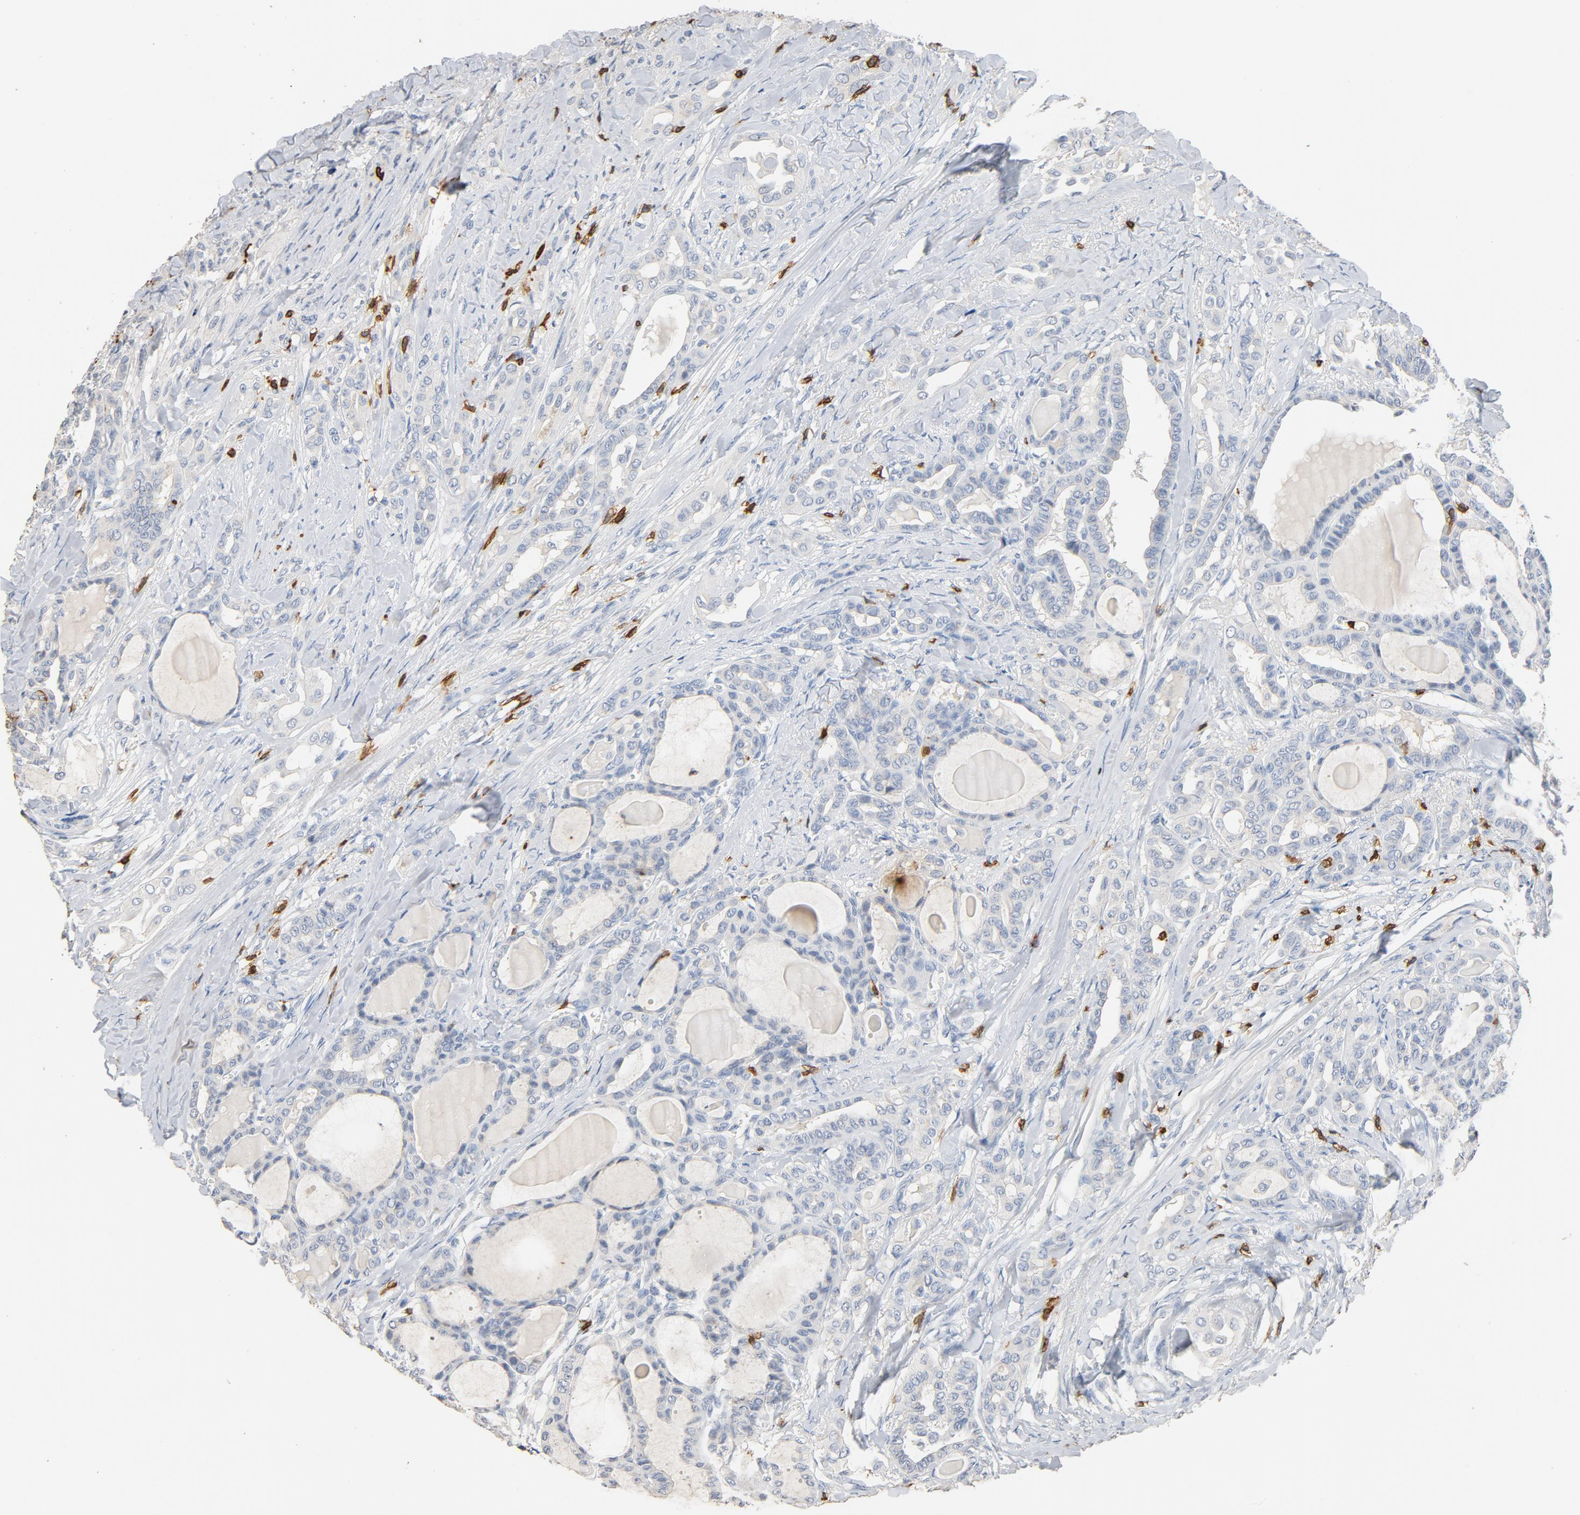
{"staining": {"intensity": "negative", "quantity": "none", "location": "none"}, "tissue": "thyroid cancer", "cell_type": "Tumor cells", "image_type": "cancer", "snomed": [{"axis": "morphology", "description": "Carcinoma, NOS"}, {"axis": "topography", "description": "Thyroid gland"}], "caption": "The IHC photomicrograph has no significant staining in tumor cells of carcinoma (thyroid) tissue.", "gene": "CD247", "patient": {"sex": "female", "age": 91}}